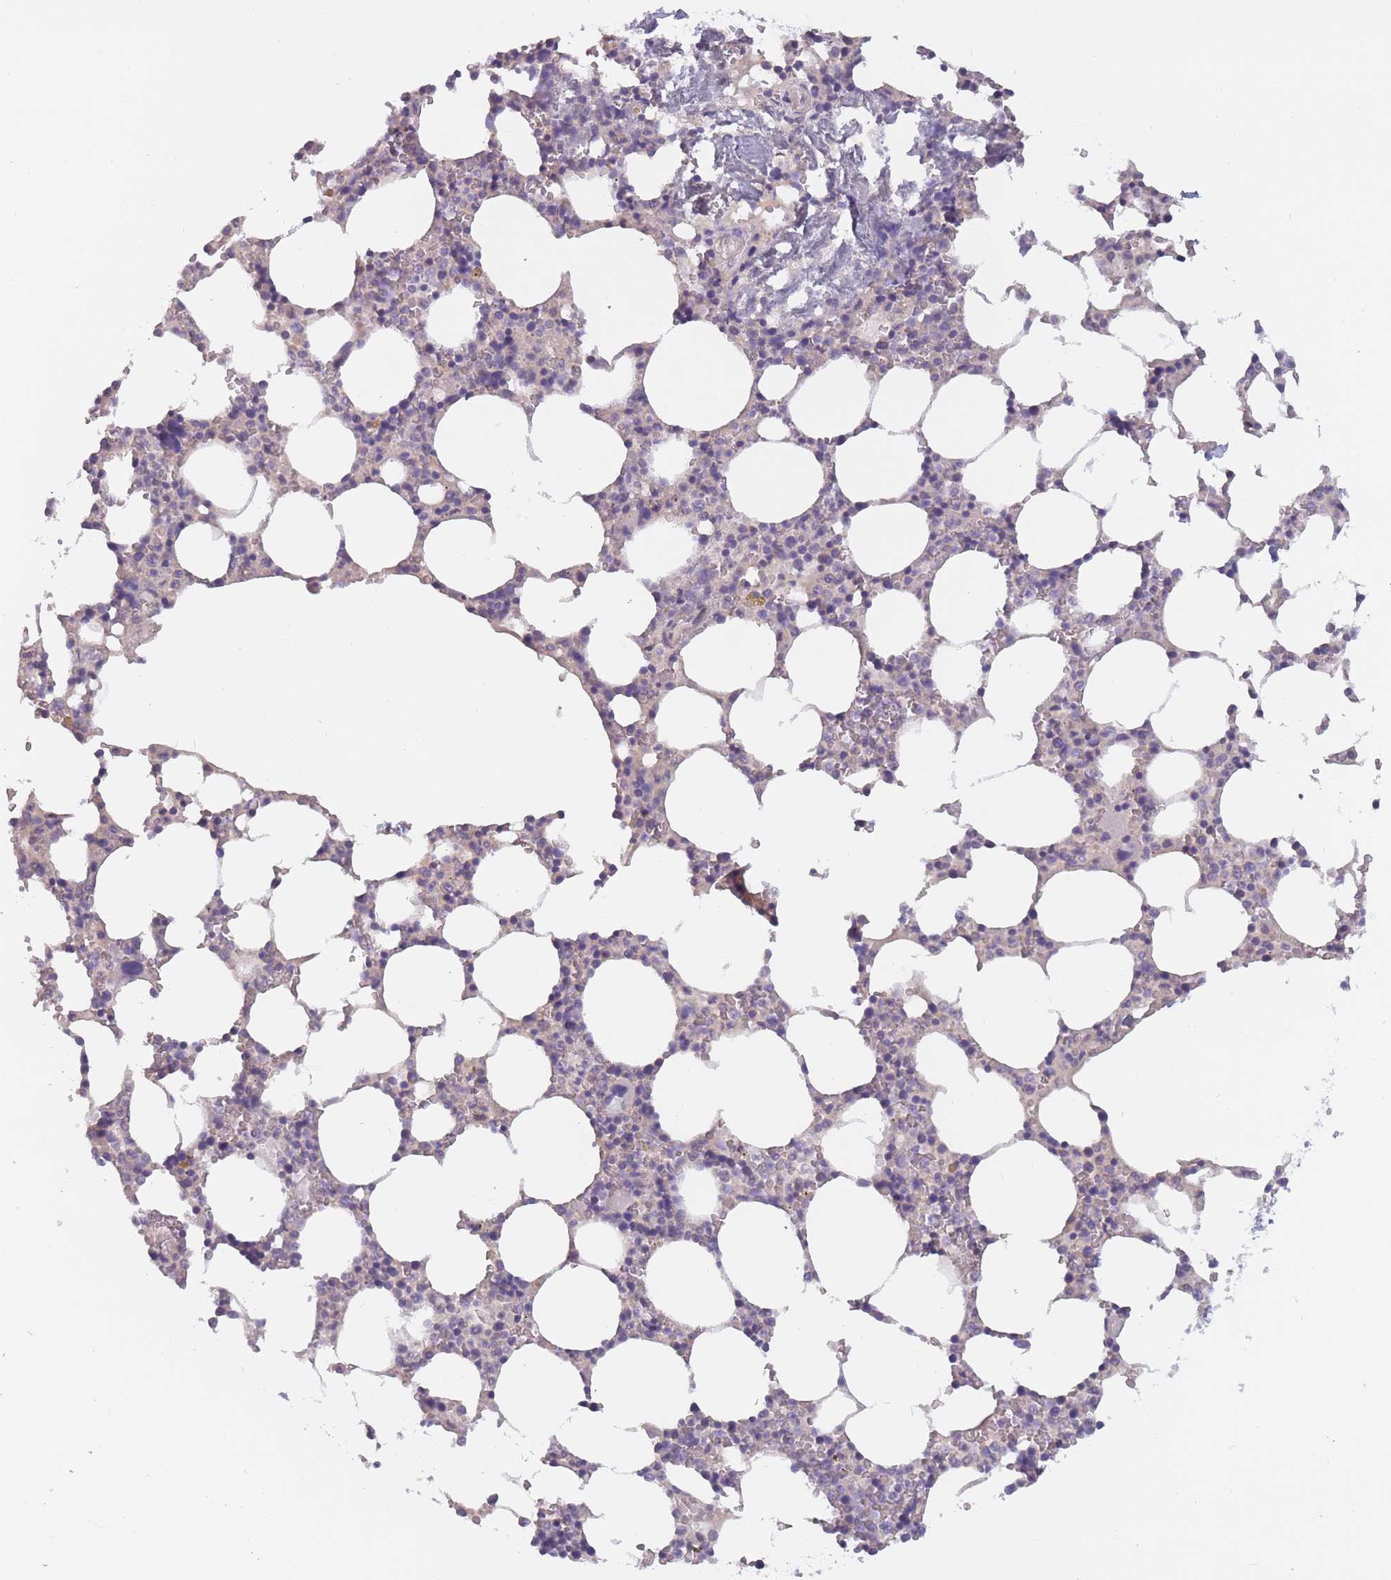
{"staining": {"intensity": "negative", "quantity": "none", "location": "none"}, "tissue": "bone marrow", "cell_type": "Hematopoietic cells", "image_type": "normal", "snomed": [{"axis": "morphology", "description": "Normal tissue, NOS"}, {"axis": "topography", "description": "Bone marrow"}], "caption": "High magnification brightfield microscopy of normal bone marrow stained with DAB (3,3'-diaminobenzidine) (brown) and counterstained with hematoxylin (blue): hematopoietic cells show no significant expression. (Stains: DAB immunohistochemistry with hematoxylin counter stain, Microscopy: brightfield microscopy at high magnification).", "gene": "FAM83F", "patient": {"sex": "male", "age": 64}}